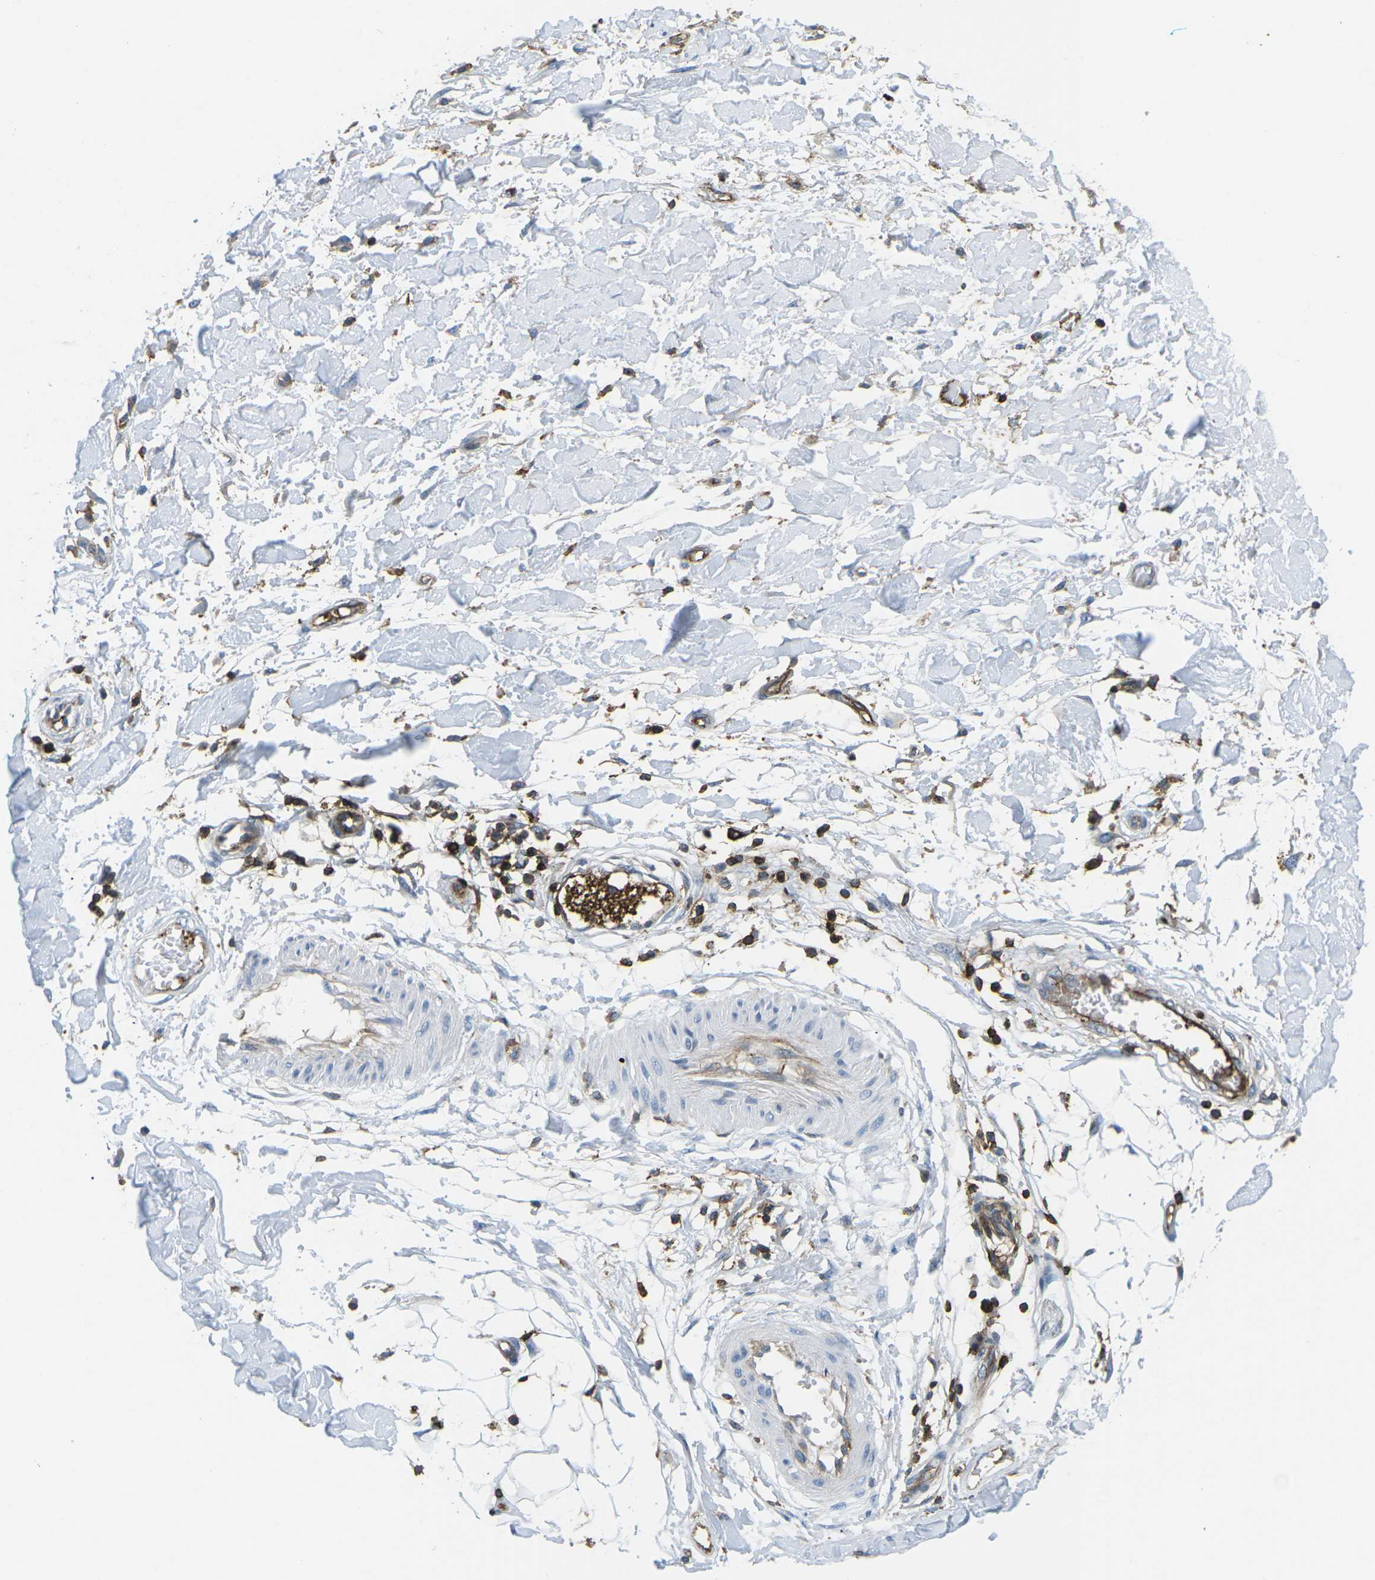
{"staining": {"intensity": "negative", "quantity": "none", "location": "none"}, "tissue": "adipose tissue", "cell_type": "Adipocytes", "image_type": "normal", "snomed": [{"axis": "morphology", "description": "Normal tissue, NOS"}, {"axis": "morphology", "description": "Squamous cell carcinoma, NOS"}, {"axis": "topography", "description": "Skin"}, {"axis": "topography", "description": "Peripheral nerve tissue"}], "caption": "DAB immunohistochemical staining of unremarkable adipose tissue shows no significant positivity in adipocytes.", "gene": "HLA", "patient": {"sex": "male", "age": 83}}